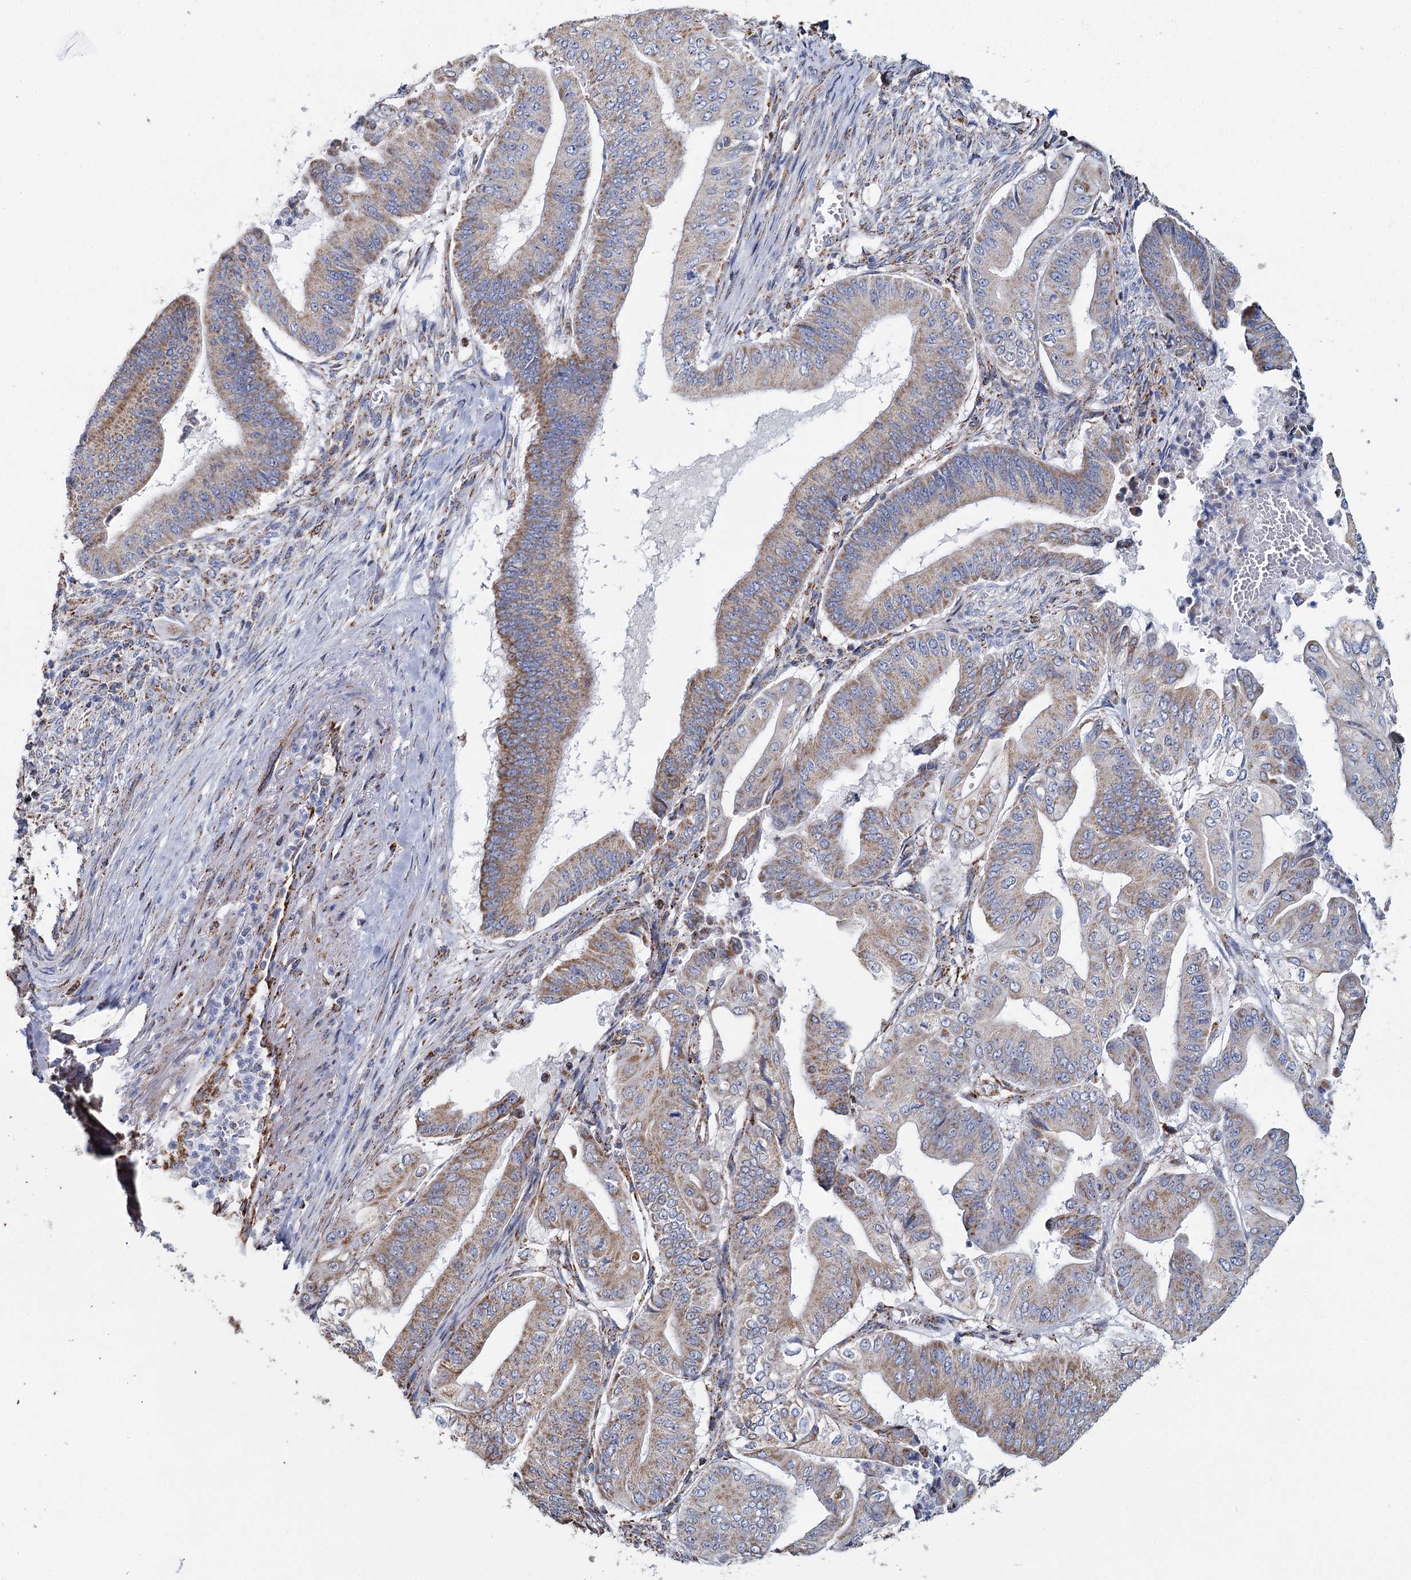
{"staining": {"intensity": "moderate", "quantity": "25%-75%", "location": "cytoplasmic/membranous"}, "tissue": "pancreatic cancer", "cell_type": "Tumor cells", "image_type": "cancer", "snomed": [{"axis": "morphology", "description": "Adenocarcinoma, NOS"}, {"axis": "topography", "description": "Pancreas"}], "caption": "A high-resolution micrograph shows immunohistochemistry staining of adenocarcinoma (pancreatic), which exhibits moderate cytoplasmic/membranous positivity in about 25%-75% of tumor cells.", "gene": "MRPL44", "patient": {"sex": "female", "age": 77}}